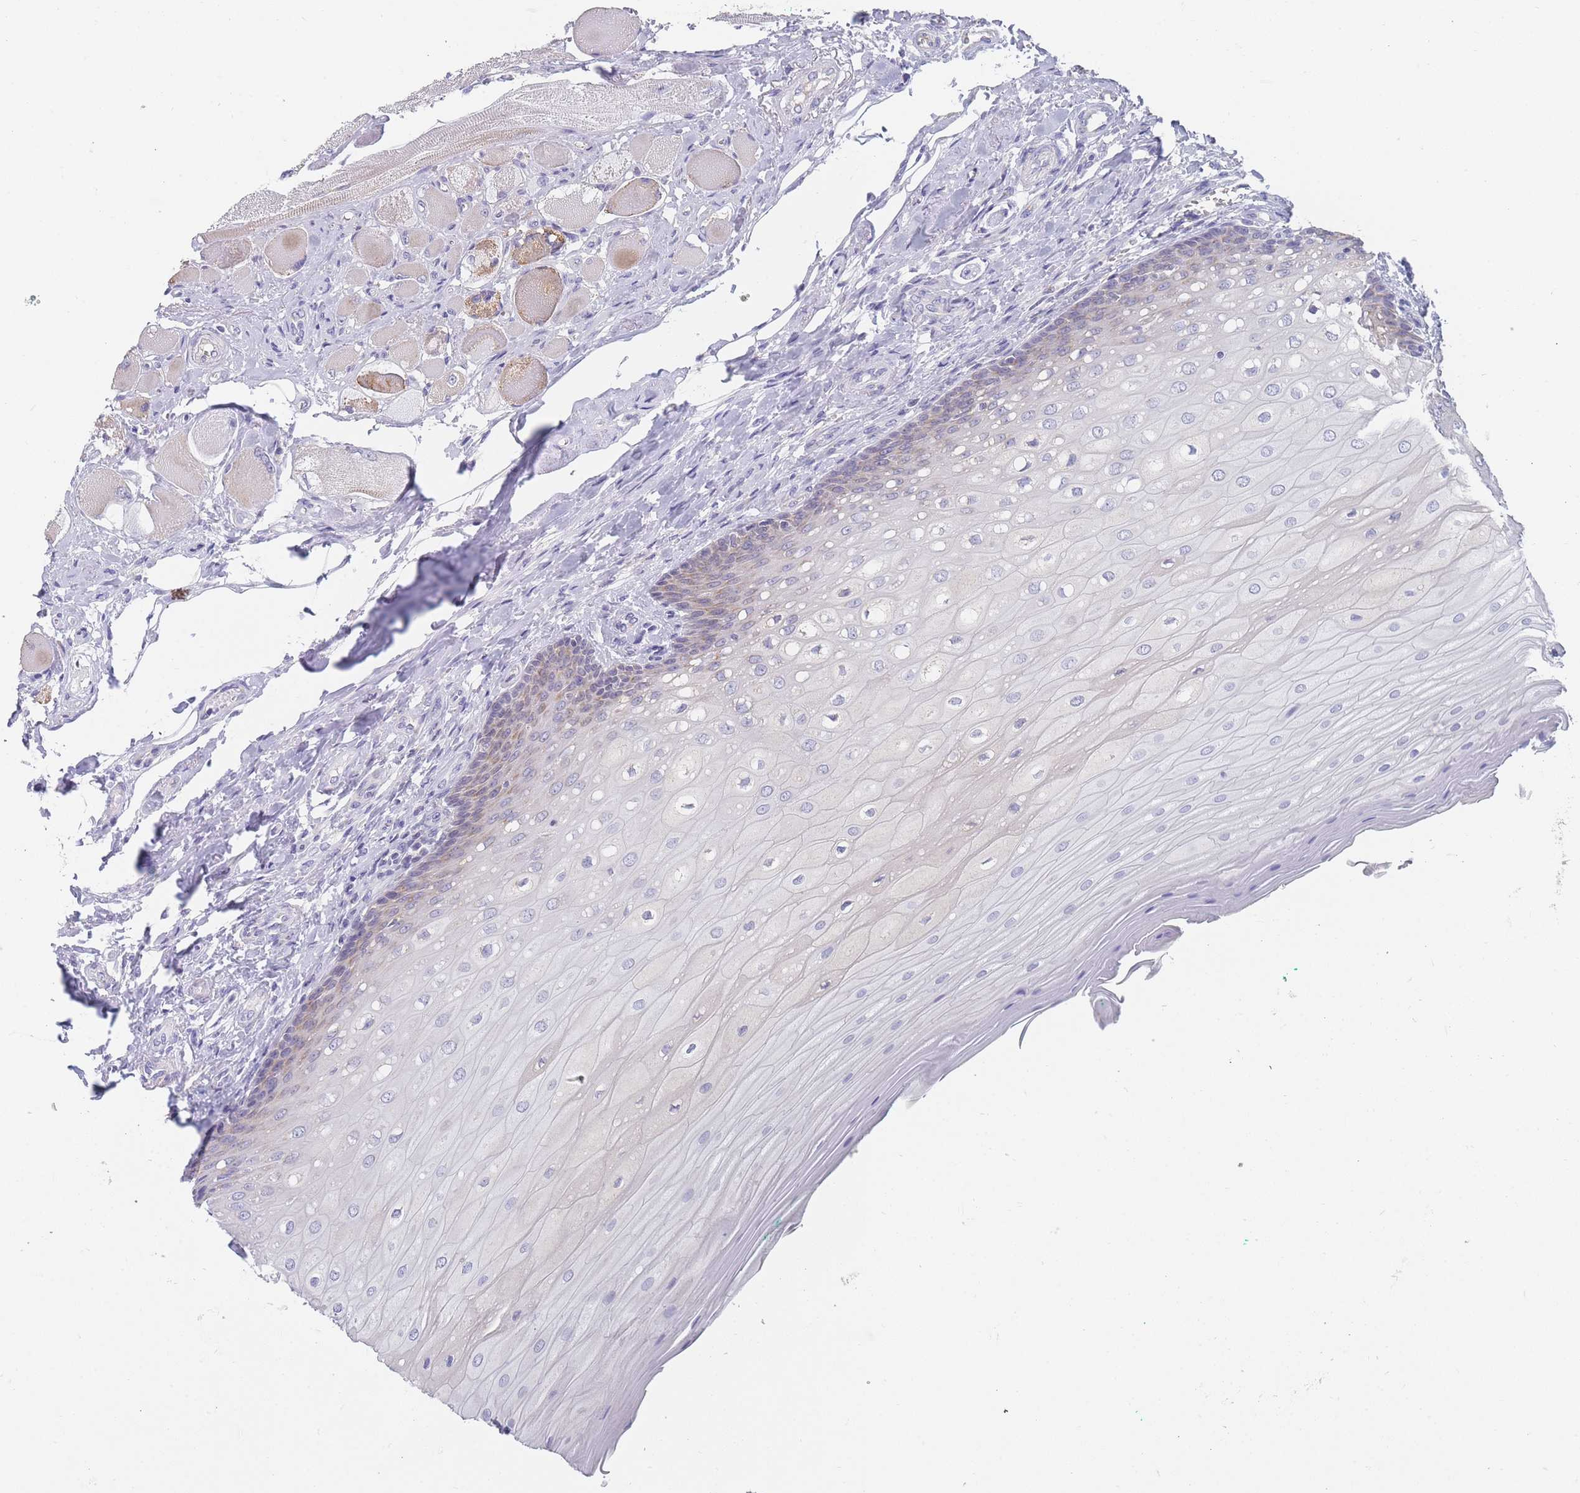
{"staining": {"intensity": "moderate", "quantity": "25%-75%", "location": "cytoplasmic/membranous"}, "tissue": "oral mucosa", "cell_type": "Squamous epithelial cells", "image_type": "normal", "snomed": [{"axis": "morphology", "description": "Normal tissue, NOS"}, {"axis": "morphology", "description": "Squamous cell carcinoma, NOS"}, {"axis": "topography", "description": "Oral tissue"}, {"axis": "topography", "description": "Tounge, NOS"}, {"axis": "topography", "description": "Head-Neck"}], "caption": "Oral mucosa was stained to show a protein in brown. There is medium levels of moderate cytoplasmic/membranous positivity in approximately 25%-75% of squamous epithelial cells.", "gene": "MRPS14", "patient": {"sex": "male", "age": 79}}